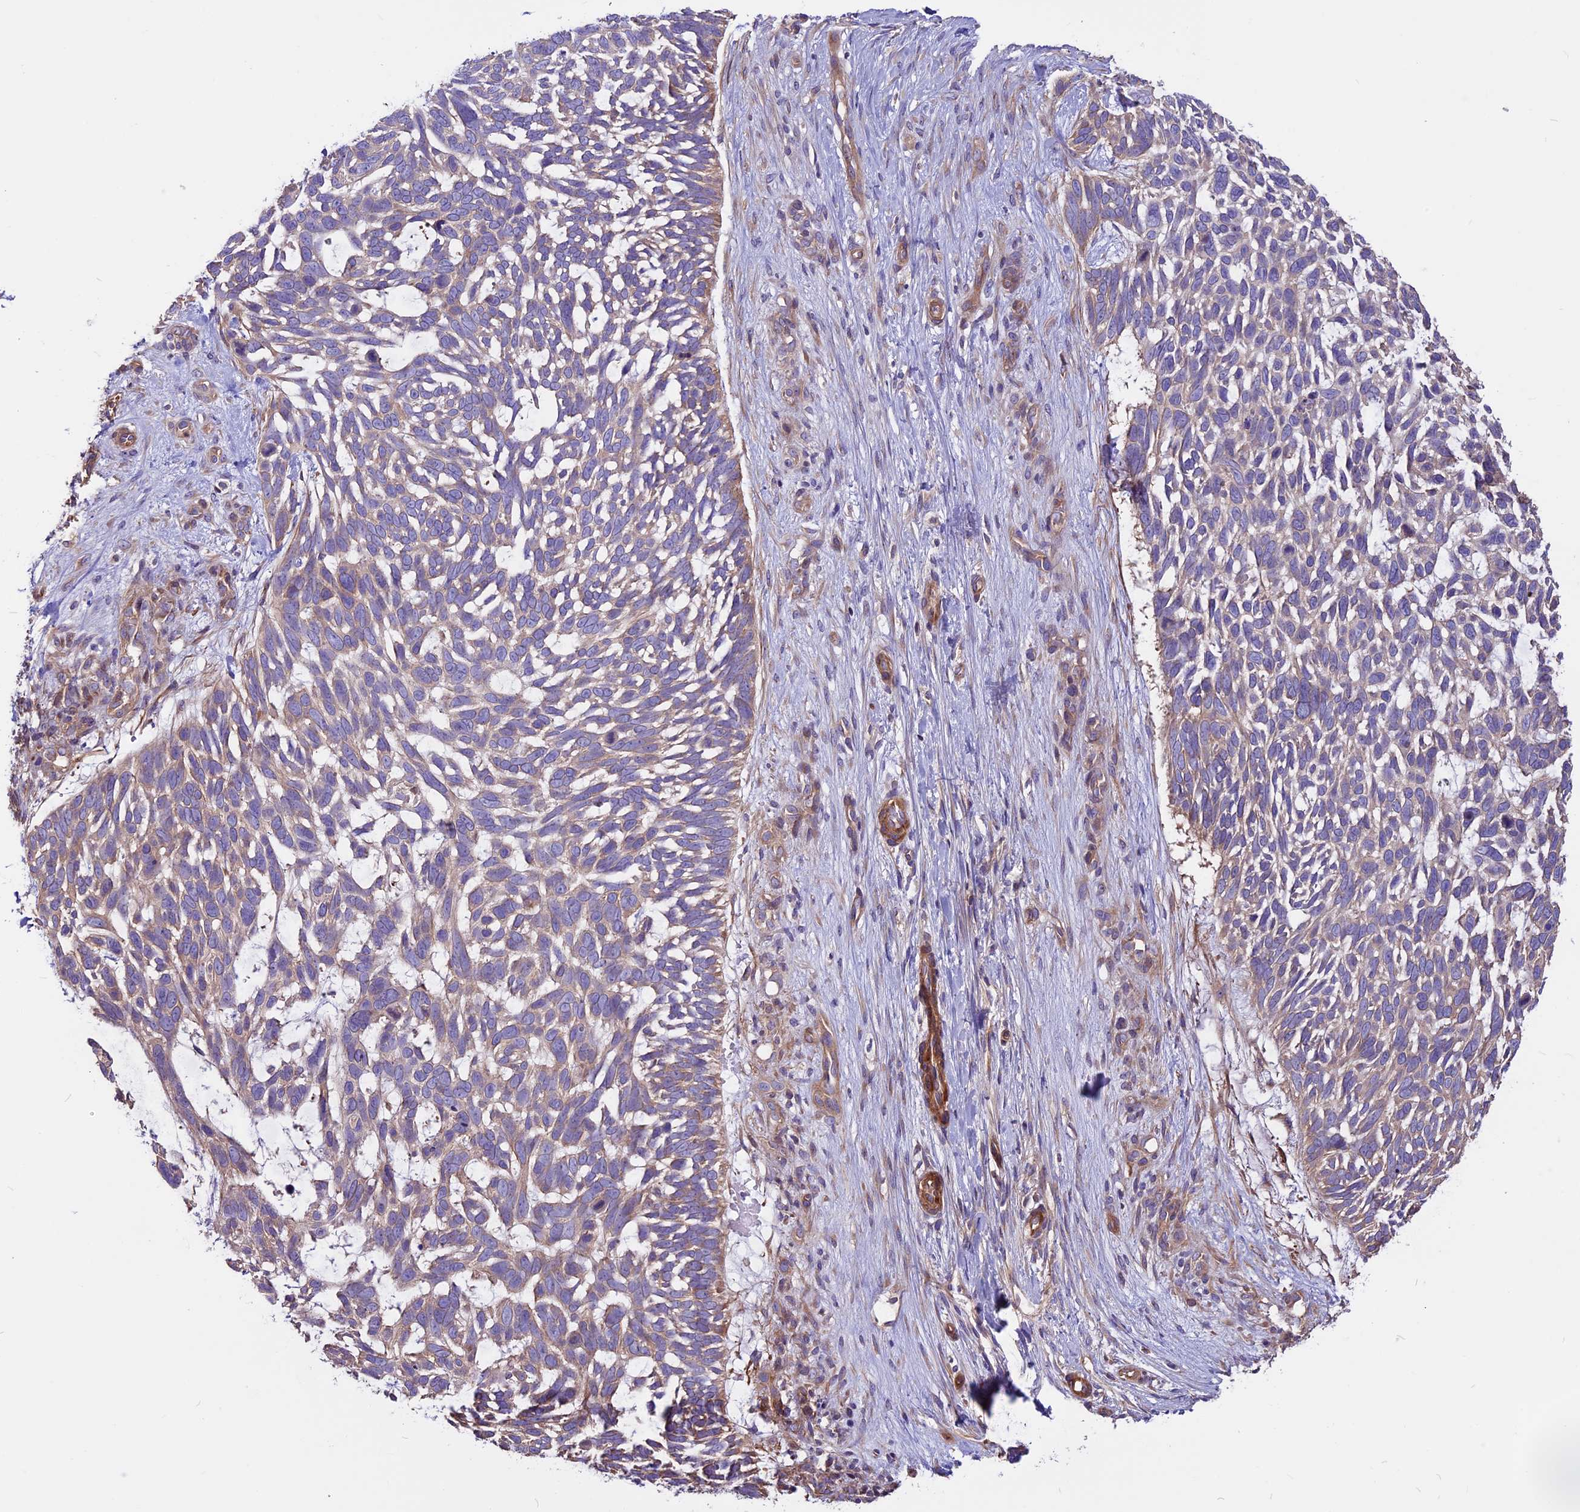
{"staining": {"intensity": "moderate", "quantity": ">75%", "location": "cytoplasmic/membranous"}, "tissue": "skin cancer", "cell_type": "Tumor cells", "image_type": "cancer", "snomed": [{"axis": "morphology", "description": "Basal cell carcinoma"}, {"axis": "topography", "description": "Skin"}], "caption": "A brown stain labels moderate cytoplasmic/membranous expression of a protein in basal cell carcinoma (skin) tumor cells.", "gene": "ANO3", "patient": {"sex": "male", "age": 88}}